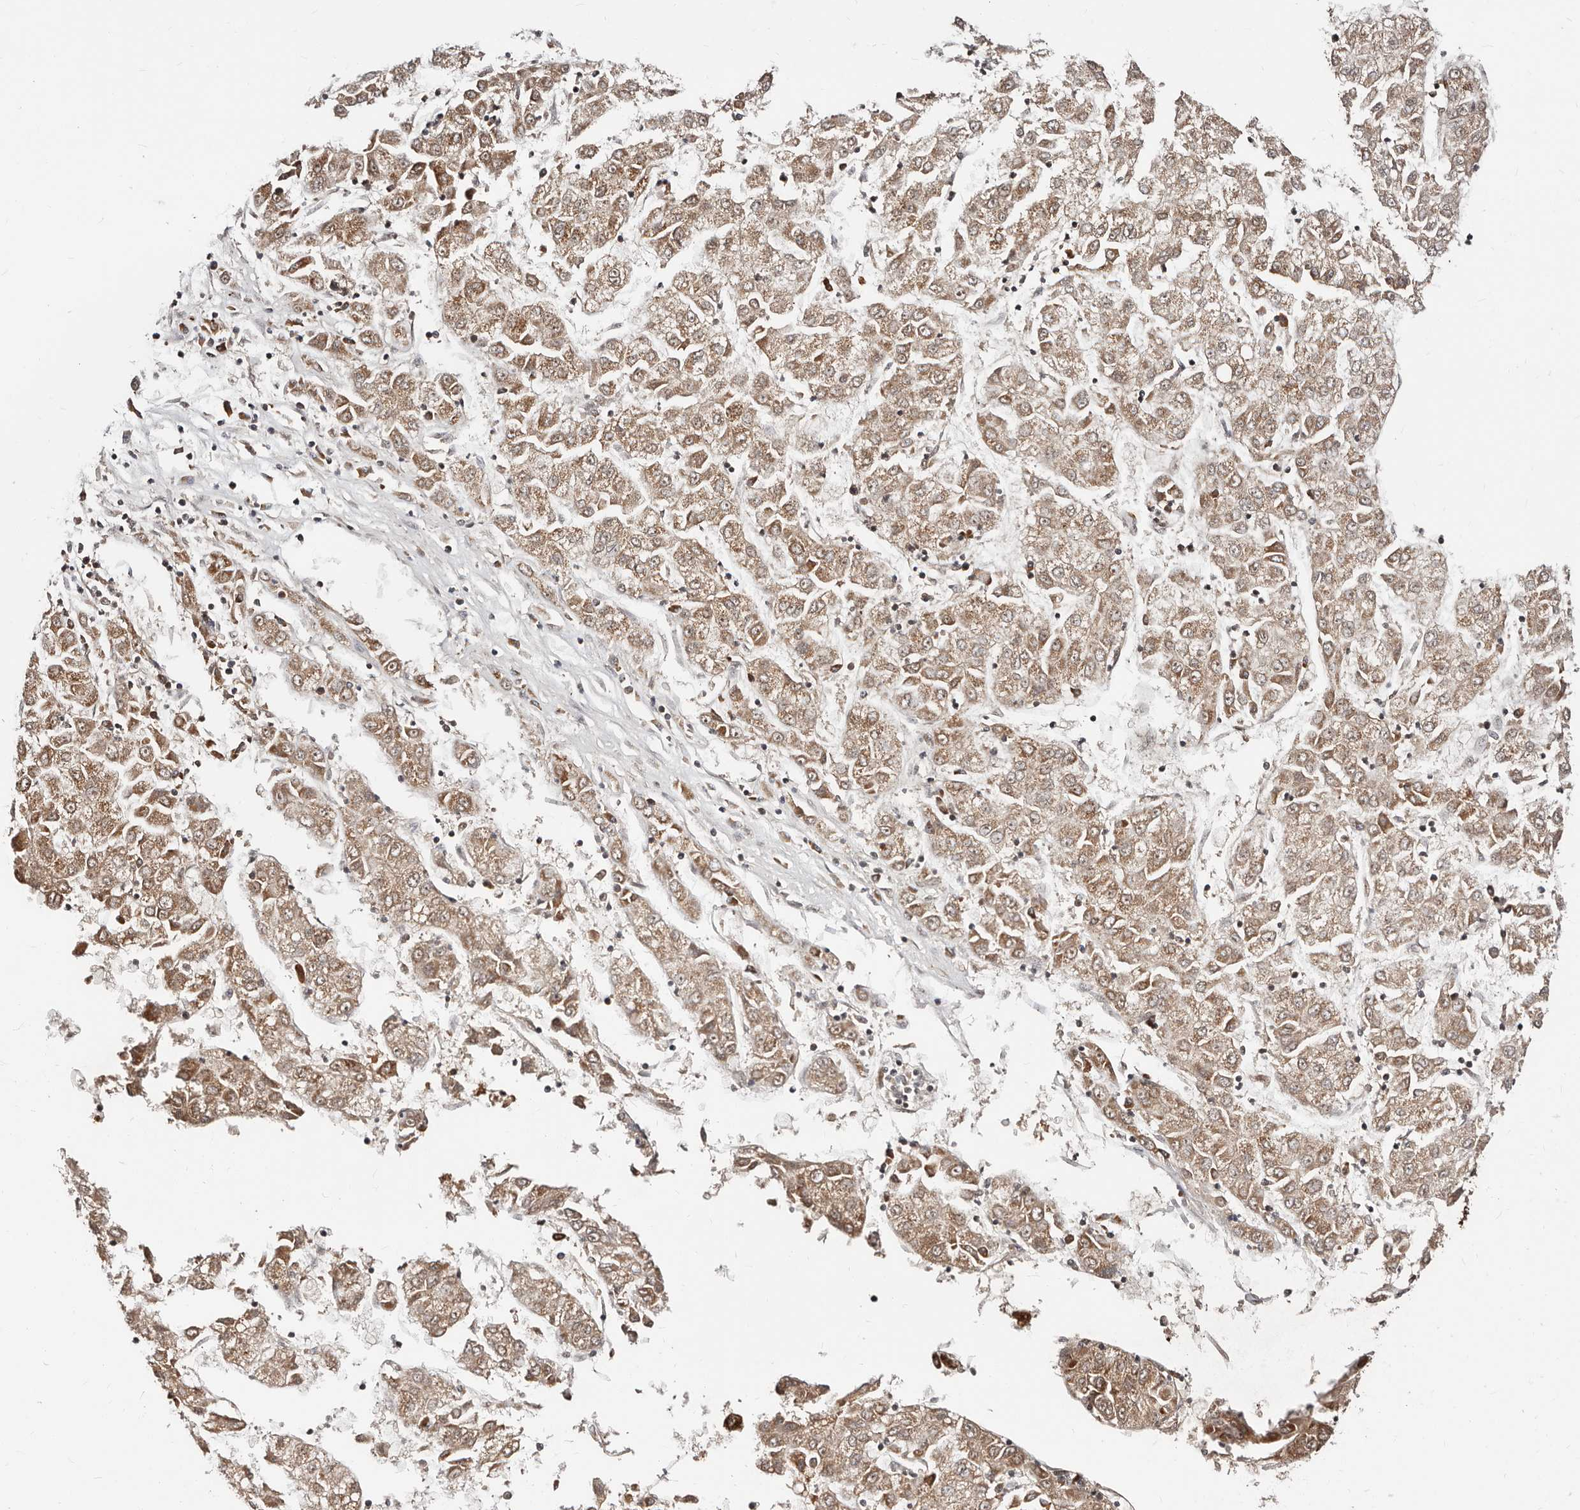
{"staining": {"intensity": "moderate", "quantity": ">75%", "location": "cytoplasmic/membranous"}, "tissue": "liver cancer", "cell_type": "Tumor cells", "image_type": "cancer", "snomed": [{"axis": "morphology", "description": "Carcinoma, Hepatocellular, NOS"}, {"axis": "topography", "description": "Liver"}], "caption": "Brown immunohistochemical staining in hepatocellular carcinoma (liver) displays moderate cytoplasmic/membranous expression in about >75% of tumor cells.", "gene": "APOL6", "patient": {"sex": "male", "age": 72}}